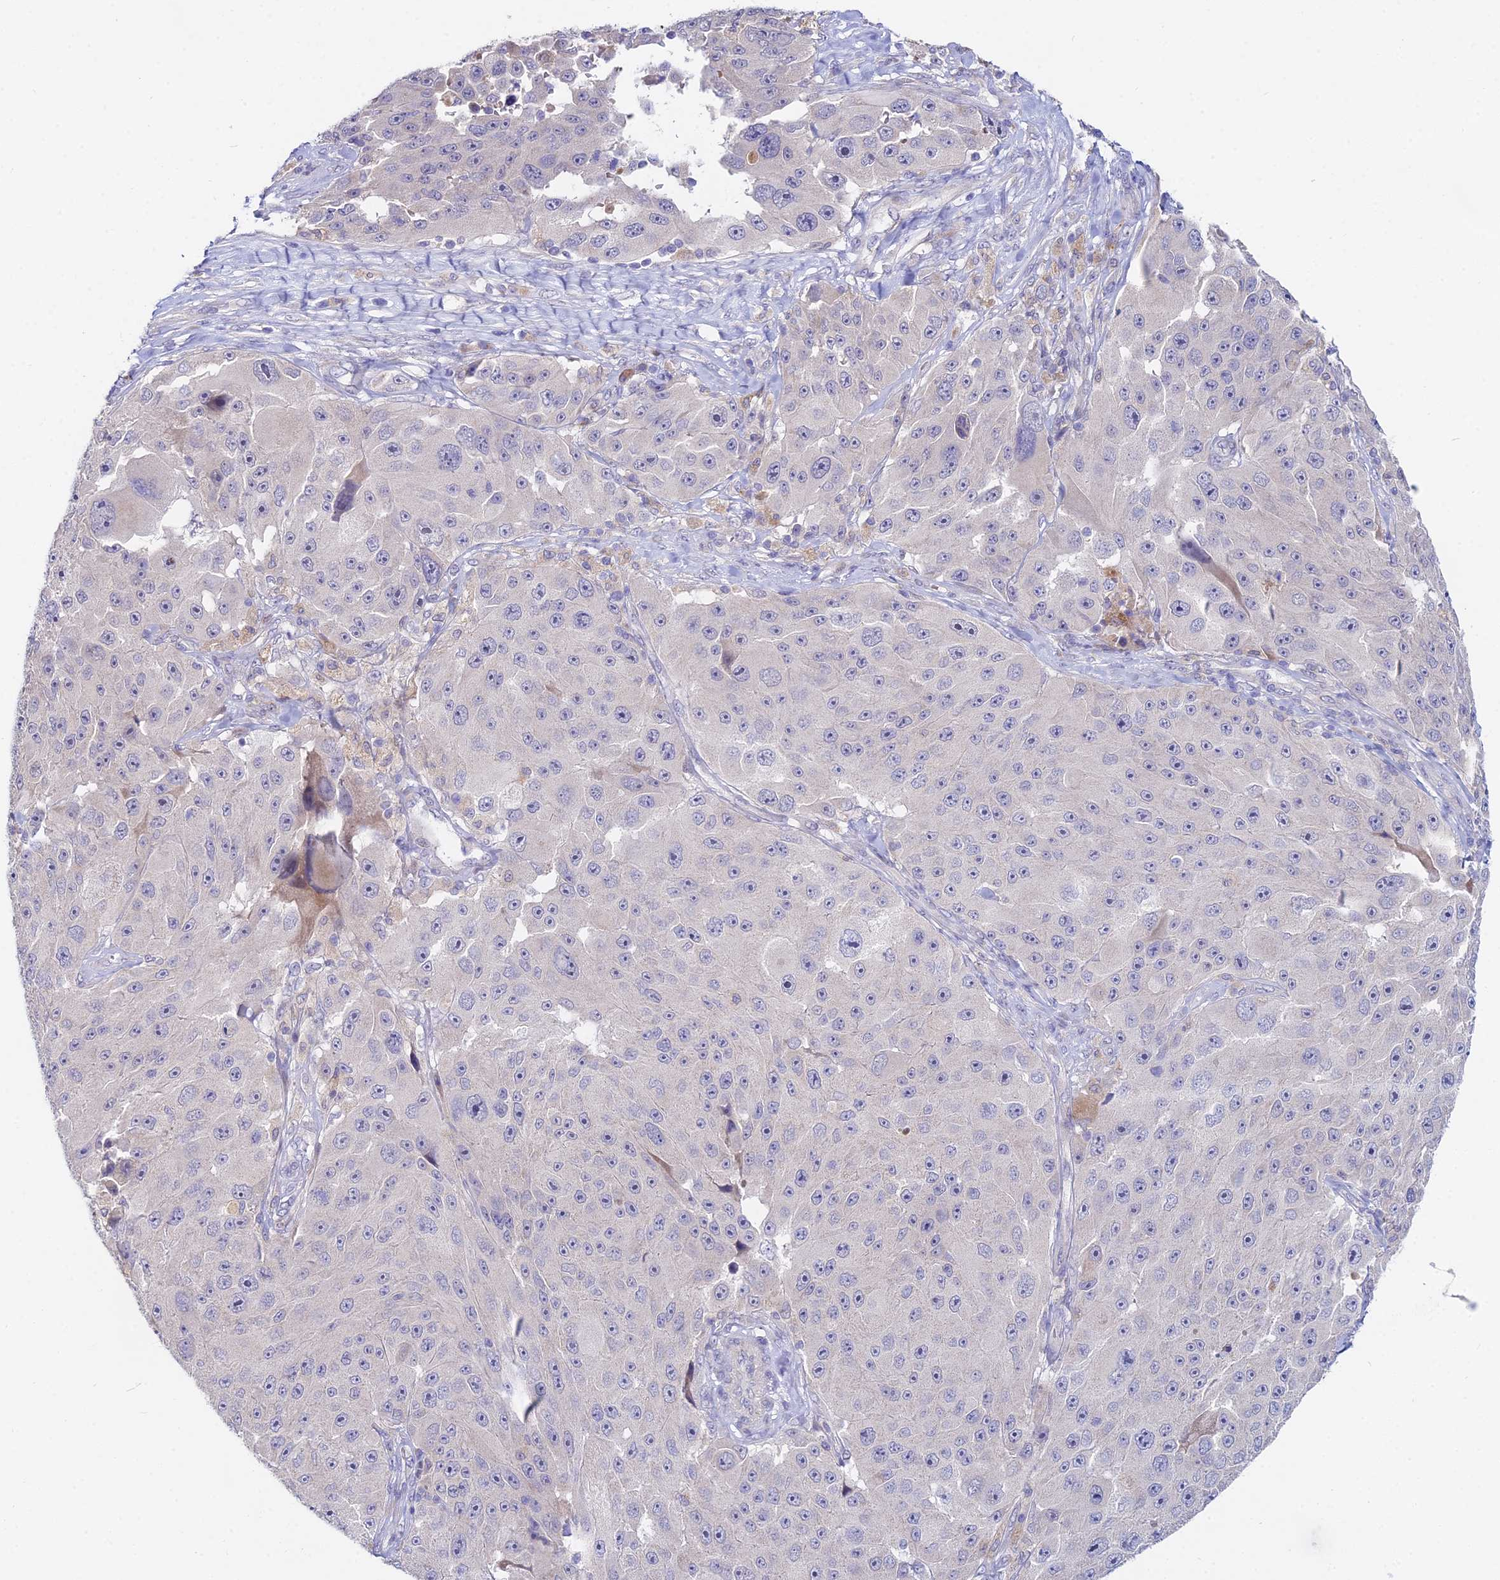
{"staining": {"intensity": "negative", "quantity": "none", "location": "none"}, "tissue": "melanoma", "cell_type": "Tumor cells", "image_type": "cancer", "snomed": [{"axis": "morphology", "description": "Malignant melanoma, Metastatic site"}, {"axis": "topography", "description": "Lymph node"}], "caption": "This is a photomicrograph of immunohistochemistry staining of malignant melanoma (metastatic site), which shows no expression in tumor cells.", "gene": "WDR43", "patient": {"sex": "male", "age": 62}}